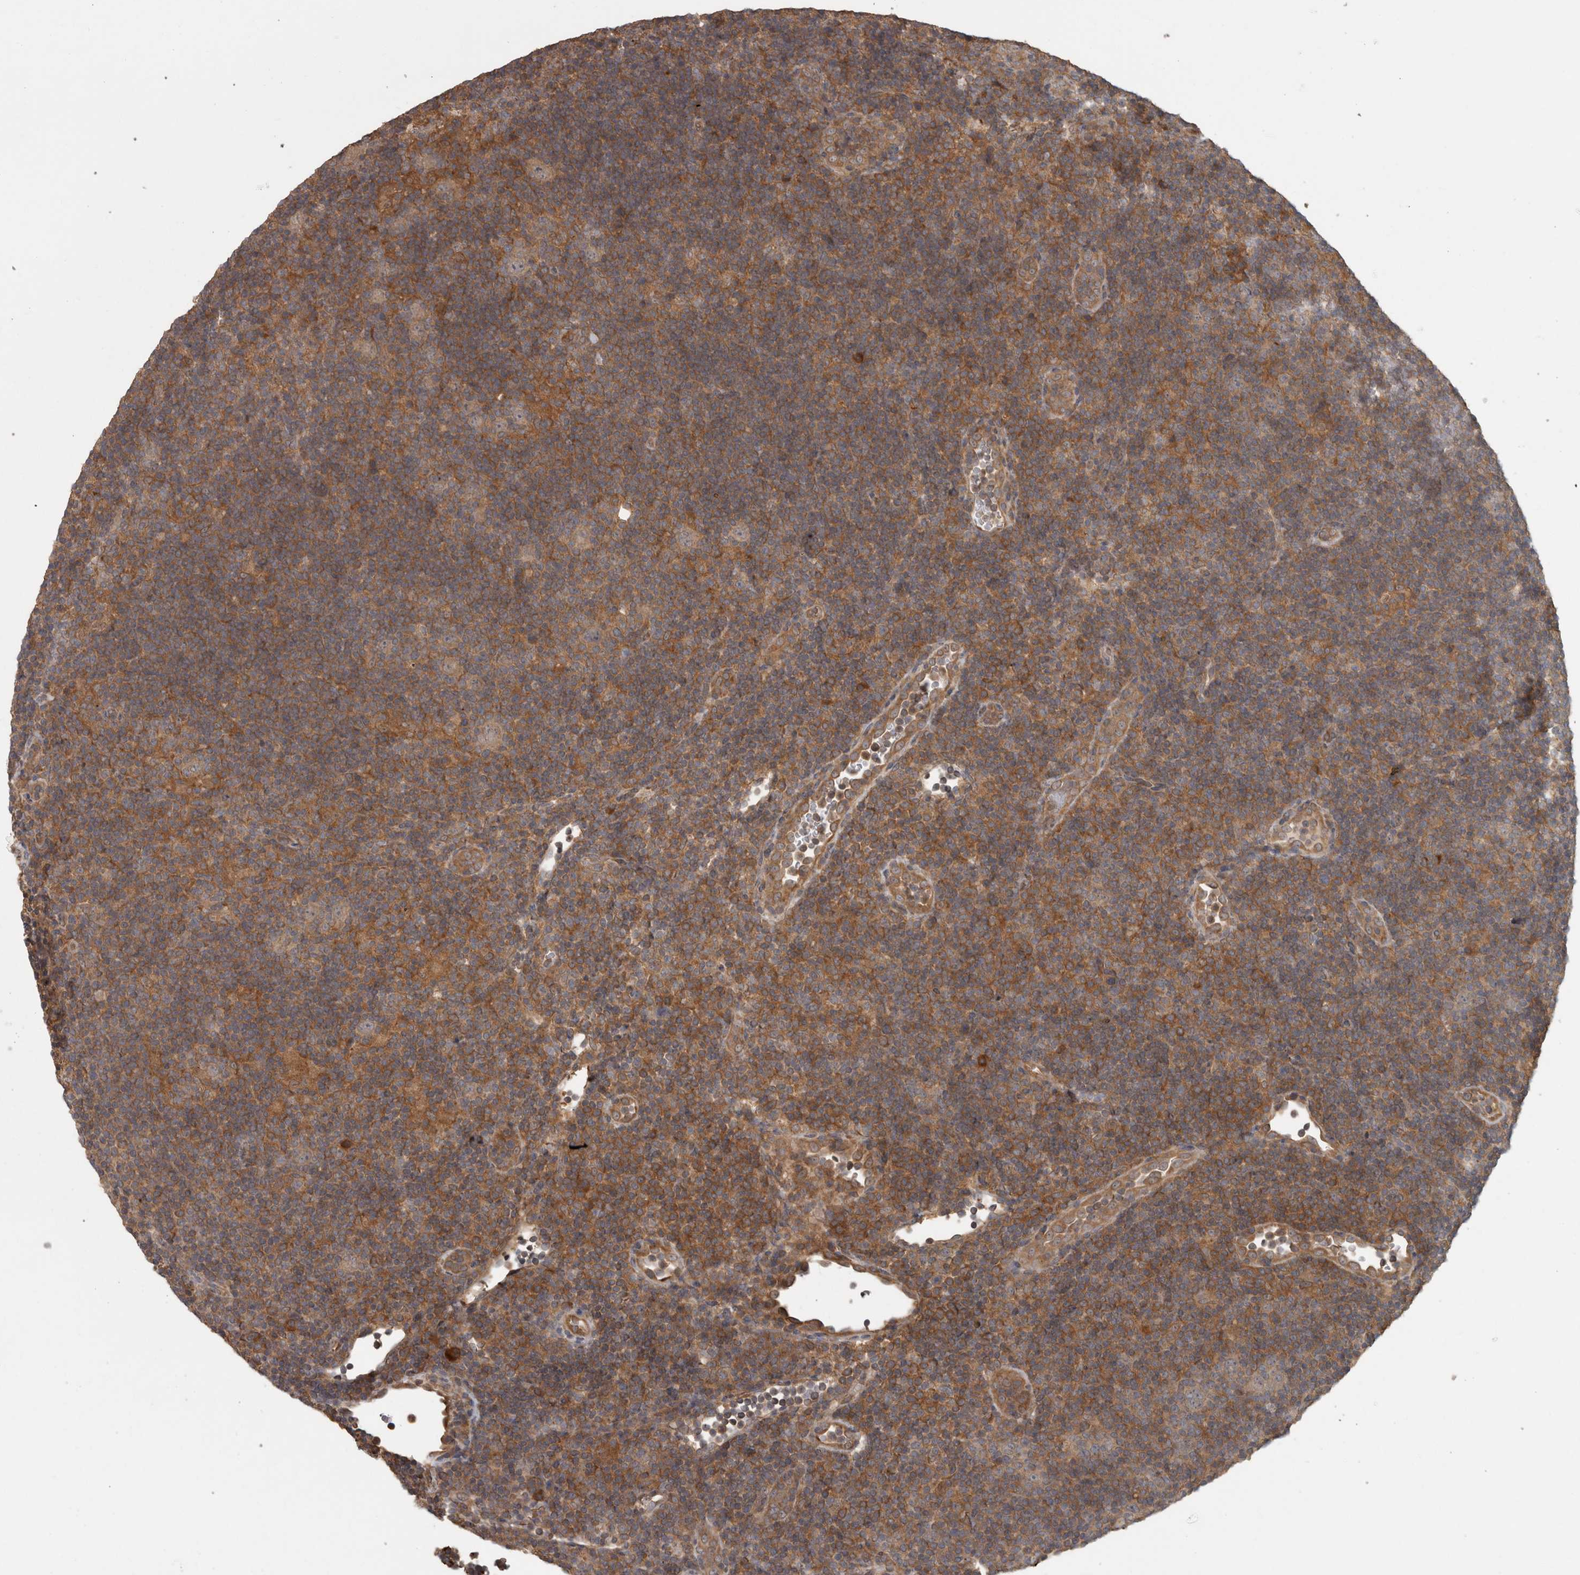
{"staining": {"intensity": "weak", "quantity": ">75%", "location": "cytoplasmic/membranous"}, "tissue": "lymphoma", "cell_type": "Tumor cells", "image_type": "cancer", "snomed": [{"axis": "morphology", "description": "Hodgkin's disease, NOS"}, {"axis": "topography", "description": "Lymph node"}], "caption": "DAB immunohistochemical staining of human Hodgkin's disease shows weak cytoplasmic/membranous protein positivity in approximately >75% of tumor cells.", "gene": "MICU3", "patient": {"sex": "female", "age": 57}}